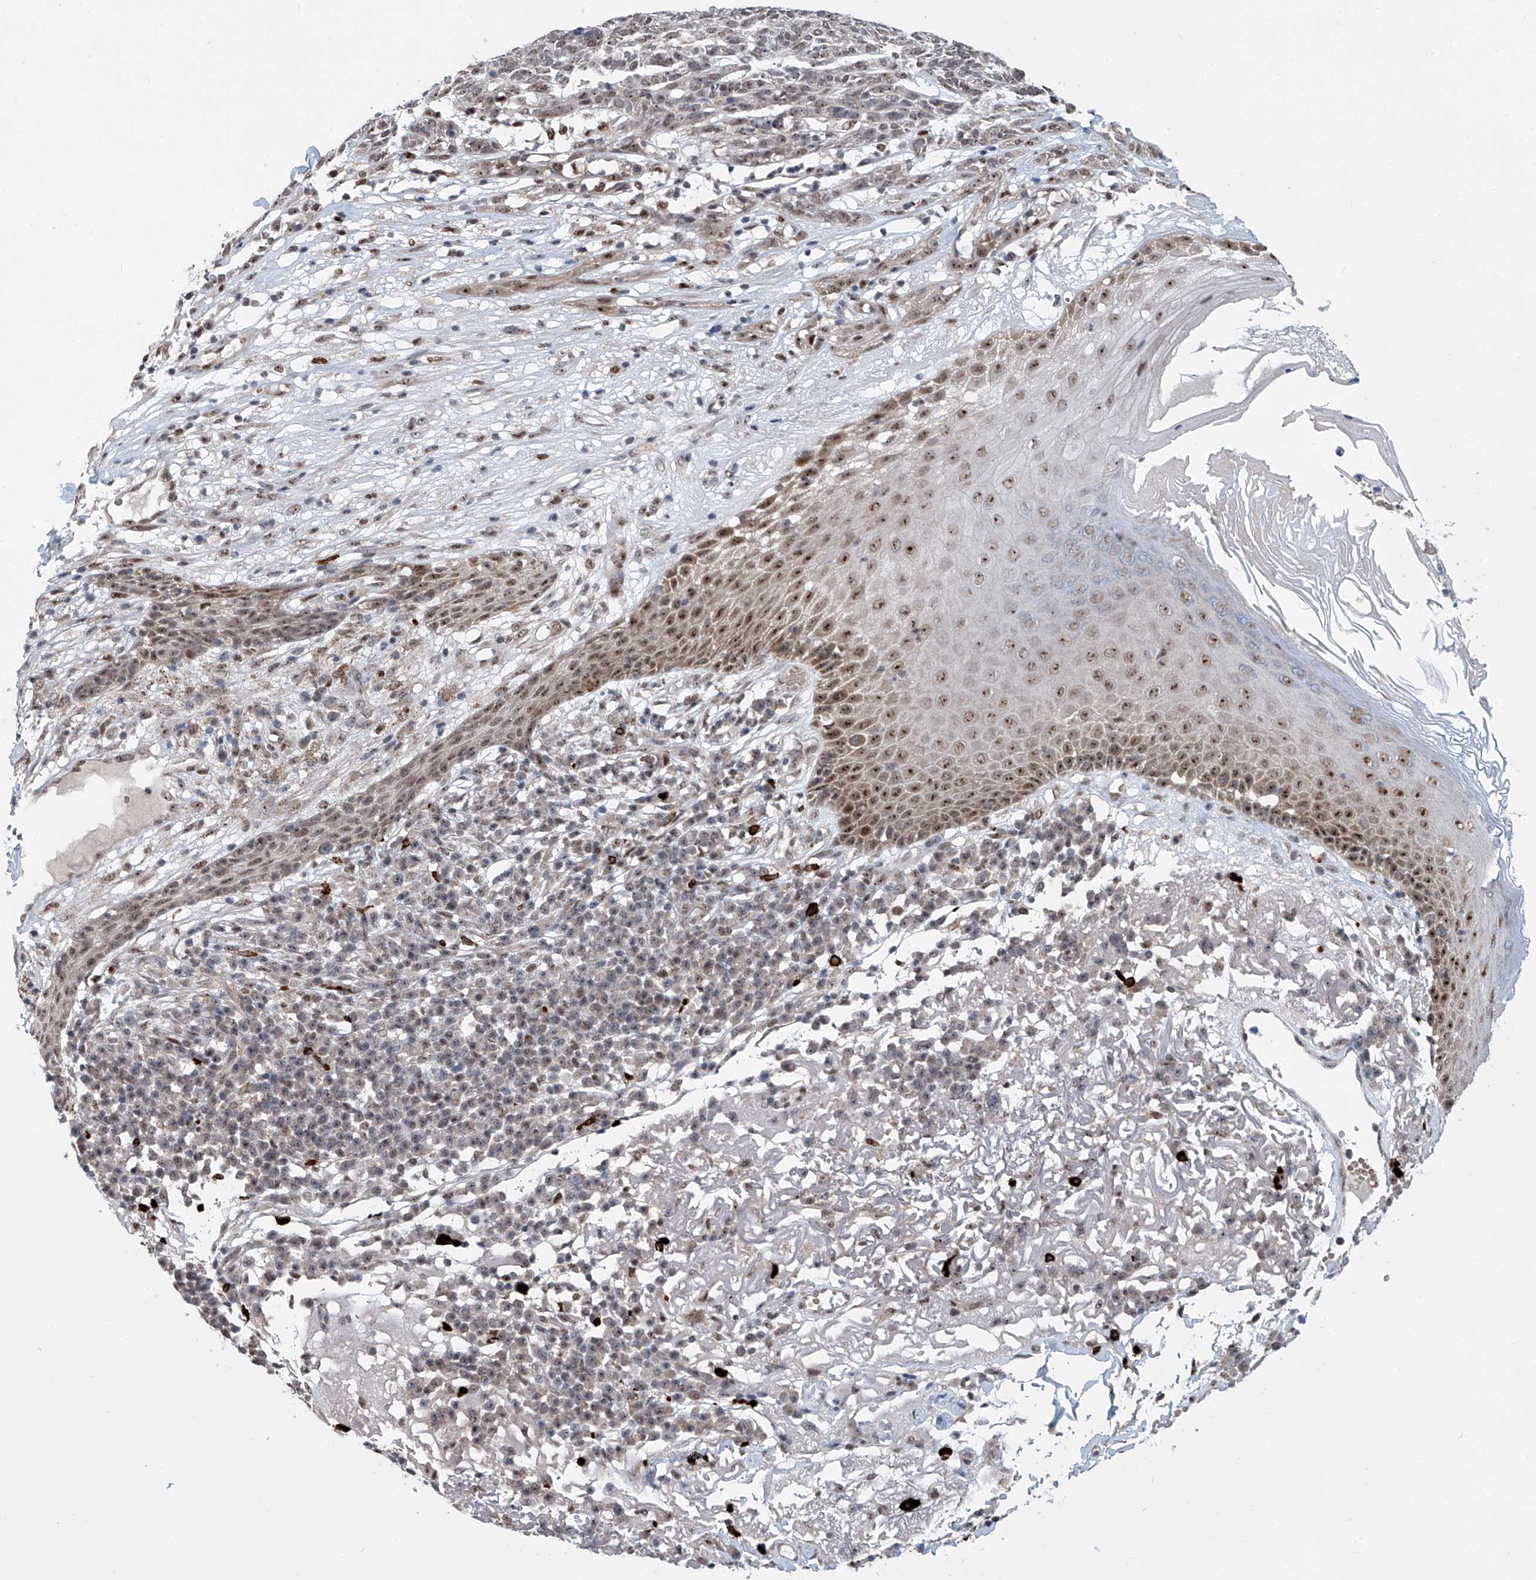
{"staining": {"intensity": "weak", "quantity": ">75%", "location": "nuclear"}, "tissue": "skin cancer", "cell_type": "Tumor cells", "image_type": "cancer", "snomed": [{"axis": "morphology", "description": "Squamous cell carcinoma, NOS"}, {"axis": "topography", "description": "Skin"}], "caption": "The photomicrograph demonstrates immunohistochemical staining of skin cancer. There is weak nuclear expression is identified in about >75% of tumor cells.", "gene": "SDE2", "patient": {"sex": "female", "age": 90}}